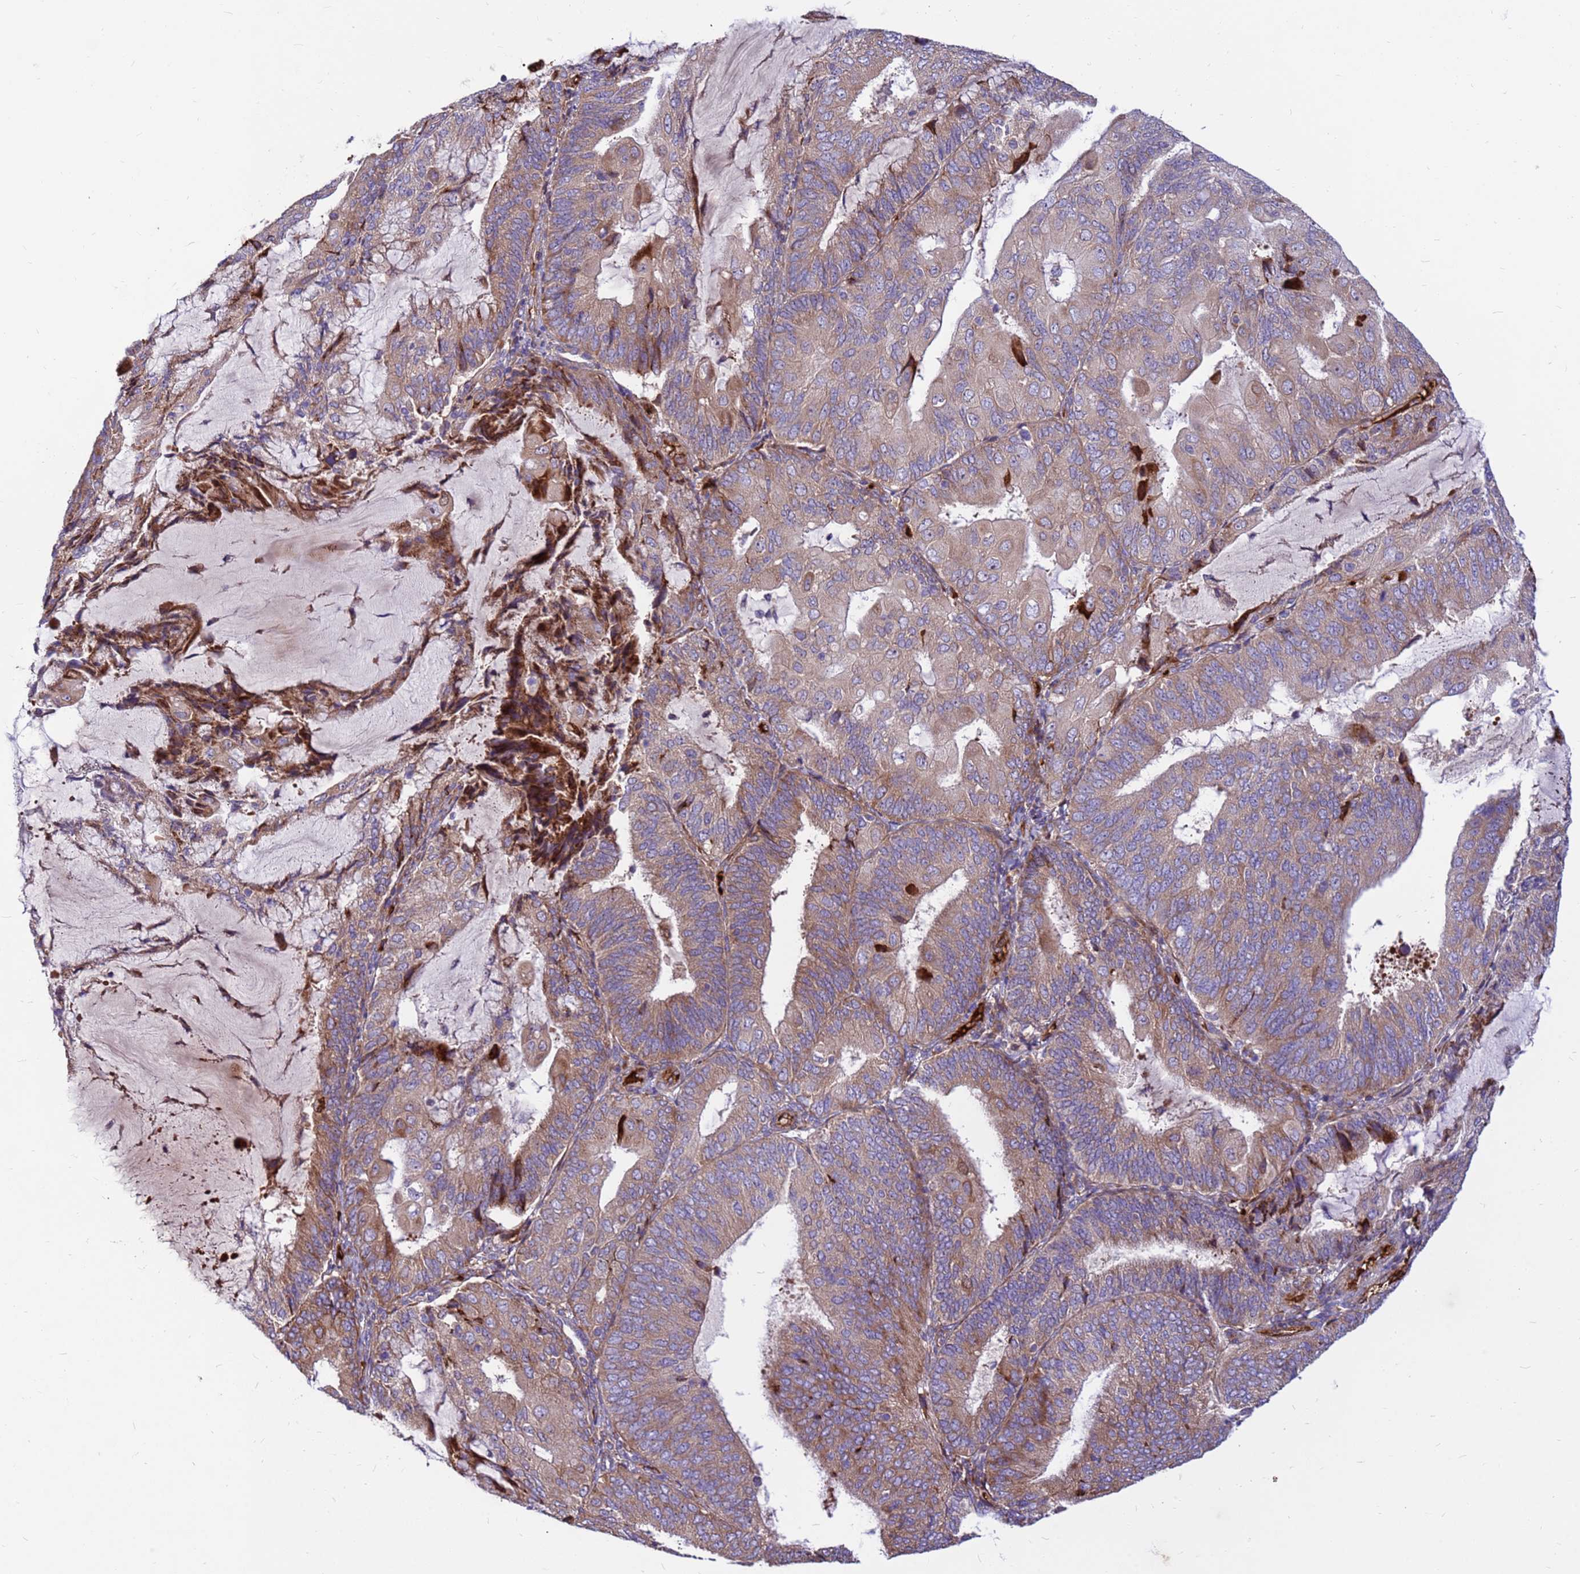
{"staining": {"intensity": "weak", "quantity": "25%-75%", "location": "cytoplasmic/membranous"}, "tissue": "endometrial cancer", "cell_type": "Tumor cells", "image_type": "cancer", "snomed": [{"axis": "morphology", "description": "Adenocarcinoma, NOS"}, {"axis": "topography", "description": "Endometrium"}], "caption": "Protein staining of adenocarcinoma (endometrial) tissue reveals weak cytoplasmic/membranous positivity in about 25%-75% of tumor cells.", "gene": "ZNF669", "patient": {"sex": "female", "age": 81}}